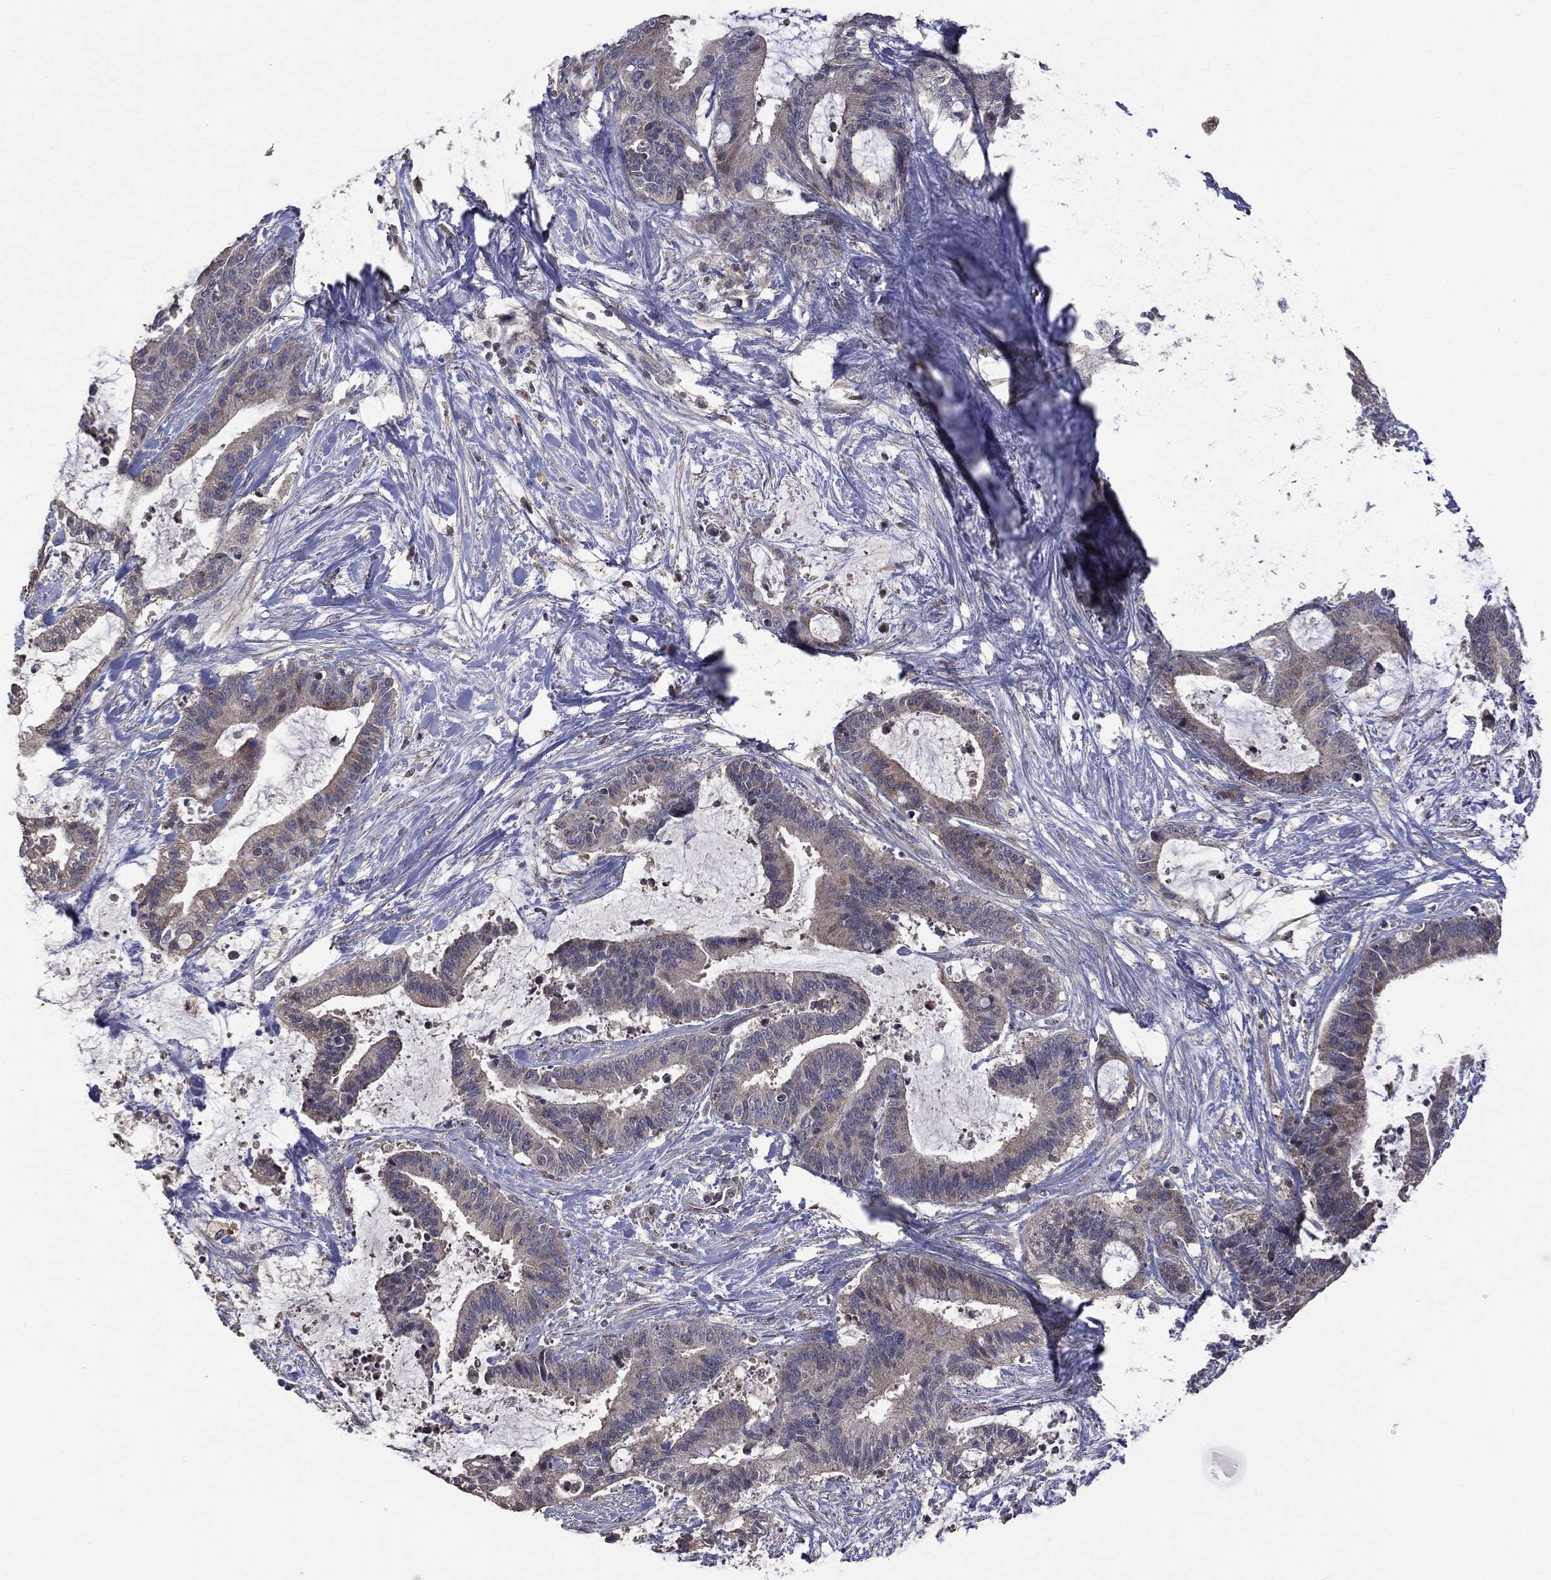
{"staining": {"intensity": "strong", "quantity": "<25%", "location": "cytoplasmic/membranous"}, "tissue": "liver cancer", "cell_type": "Tumor cells", "image_type": "cancer", "snomed": [{"axis": "morphology", "description": "Cholangiocarcinoma"}, {"axis": "topography", "description": "Liver"}], "caption": "Immunohistochemistry (IHC) of liver cancer displays medium levels of strong cytoplasmic/membranous staining in approximately <25% of tumor cells.", "gene": "MTOR", "patient": {"sex": "female", "age": 73}}